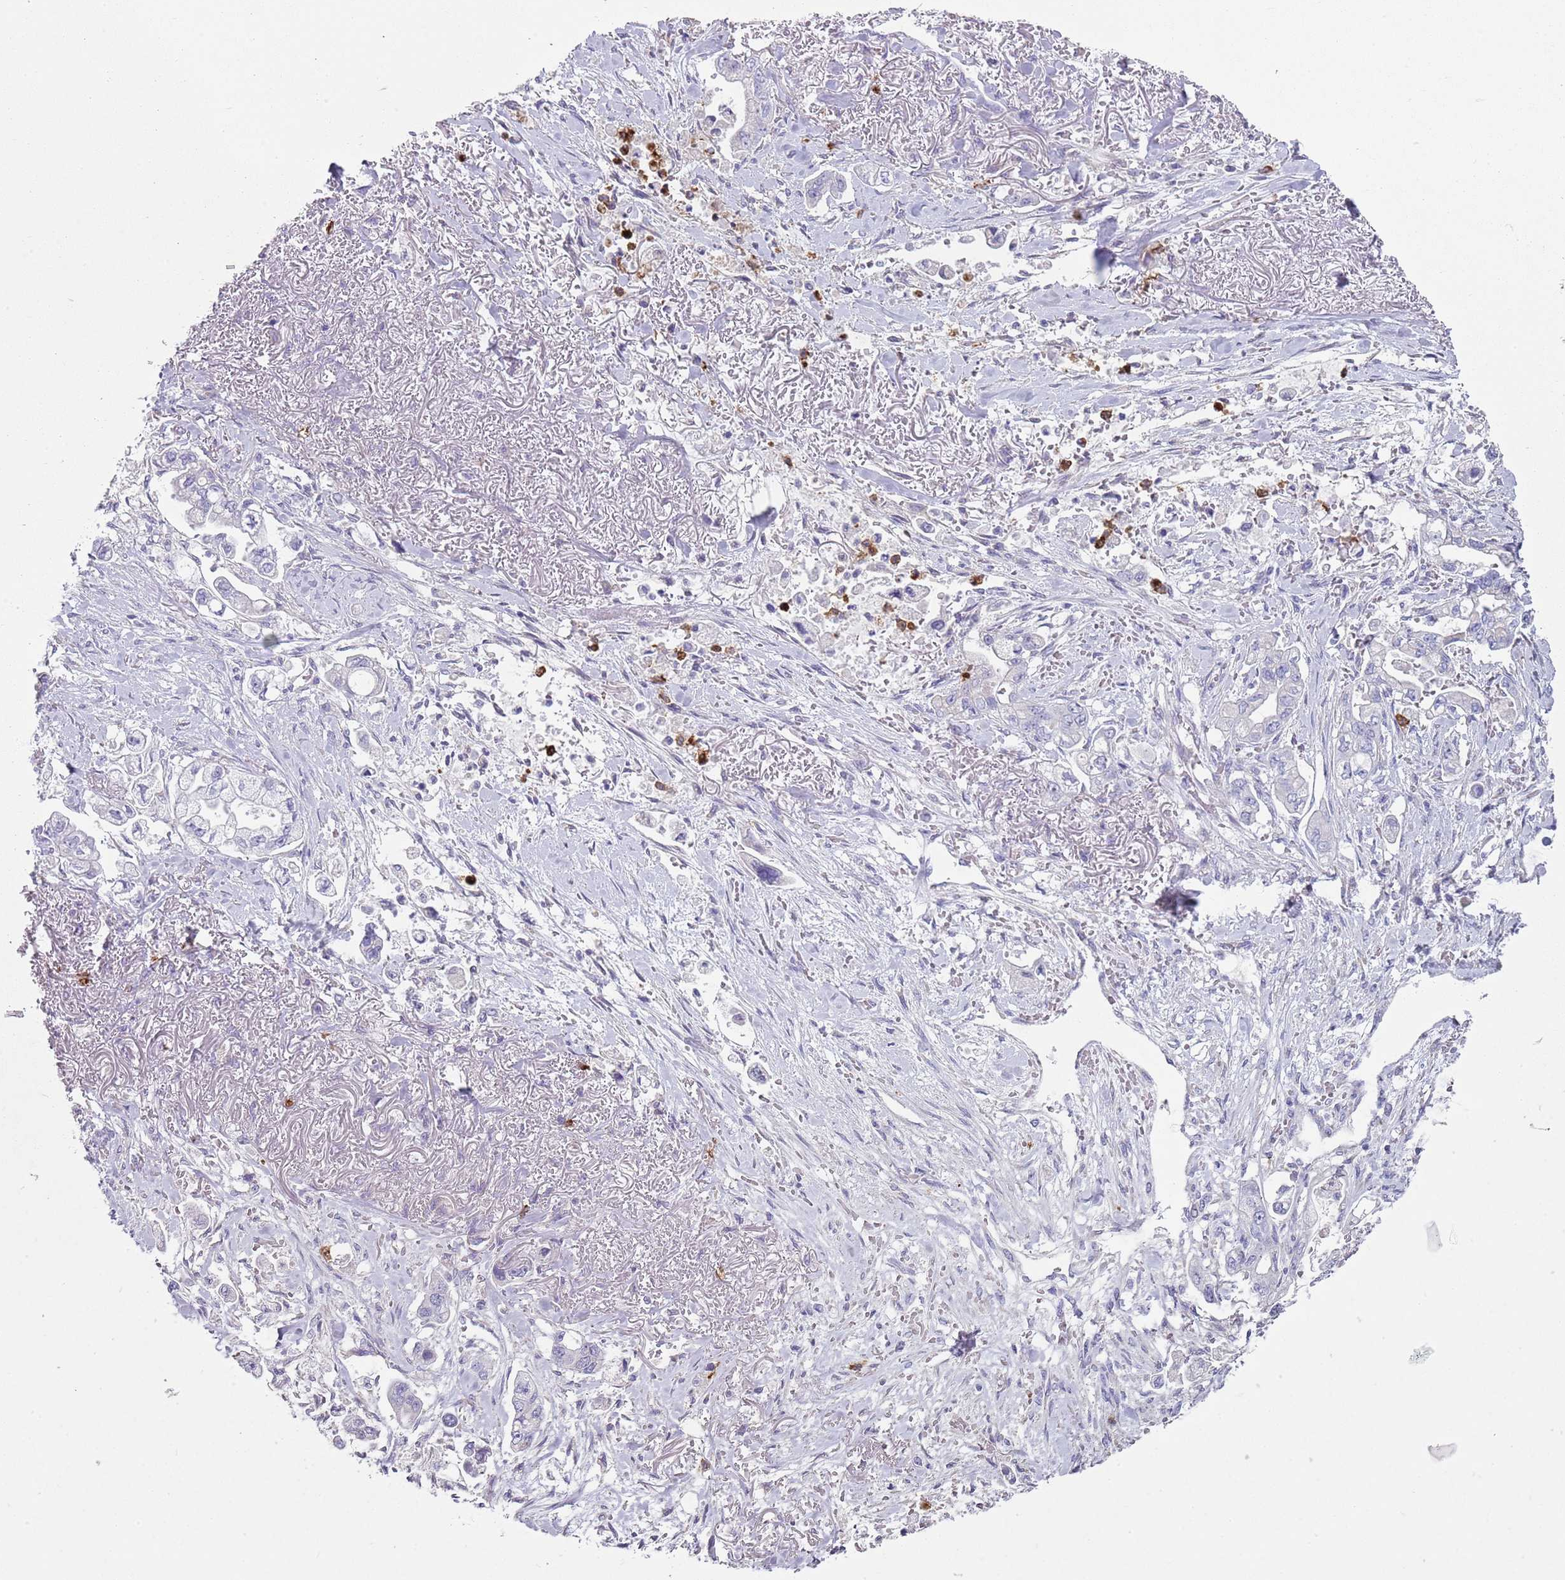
{"staining": {"intensity": "negative", "quantity": "none", "location": "none"}, "tissue": "stomach cancer", "cell_type": "Tumor cells", "image_type": "cancer", "snomed": [{"axis": "morphology", "description": "Adenocarcinoma, NOS"}, {"axis": "topography", "description": "Stomach"}], "caption": "DAB (3,3'-diaminobenzidine) immunohistochemical staining of stomach cancer (adenocarcinoma) demonstrates no significant expression in tumor cells.", "gene": "CD177", "patient": {"sex": "male", "age": 62}}